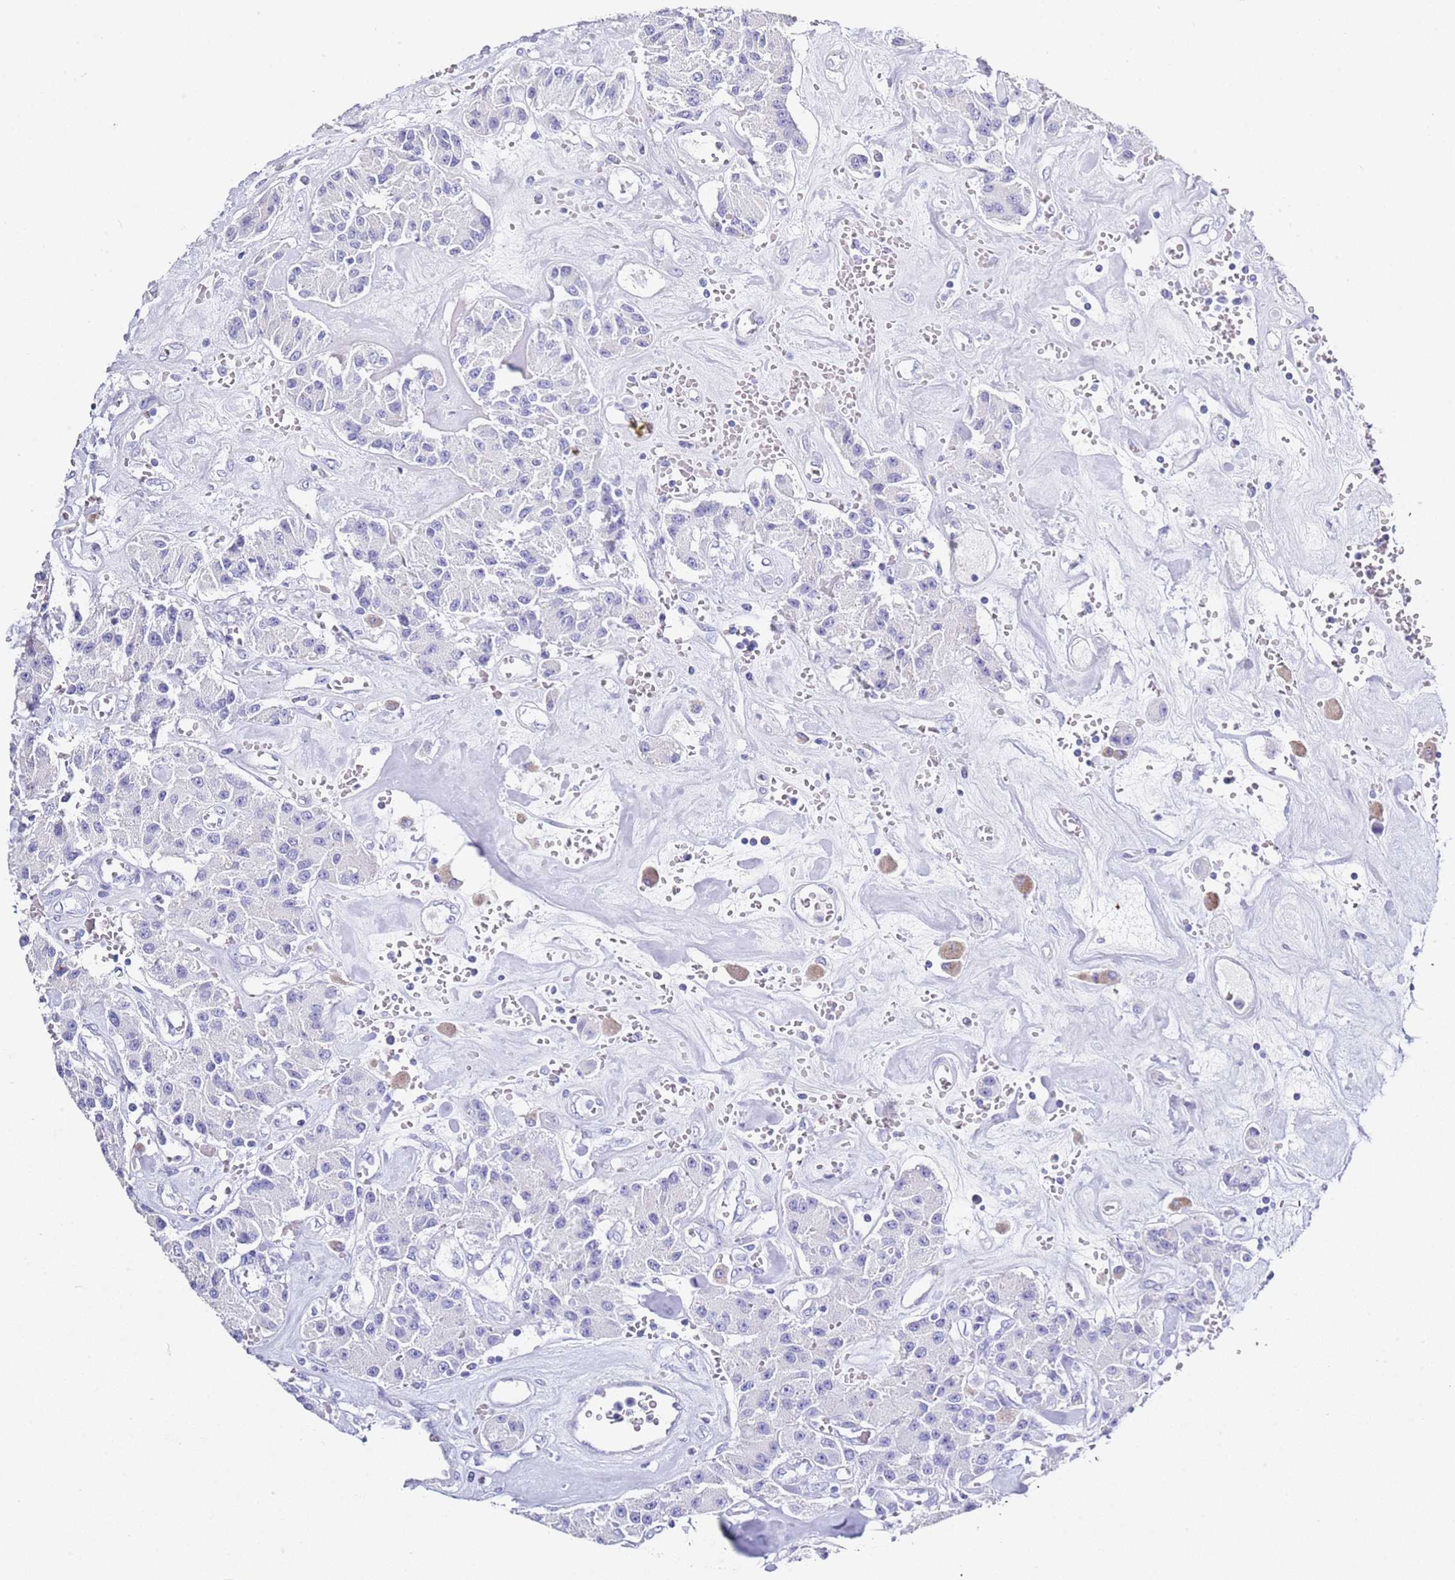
{"staining": {"intensity": "negative", "quantity": "none", "location": "none"}, "tissue": "carcinoid", "cell_type": "Tumor cells", "image_type": "cancer", "snomed": [{"axis": "morphology", "description": "Carcinoid, malignant, NOS"}, {"axis": "topography", "description": "Pancreas"}], "caption": "The IHC image has no significant positivity in tumor cells of malignant carcinoid tissue.", "gene": "PTBP2", "patient": {"sex": "male", "age": 41}}